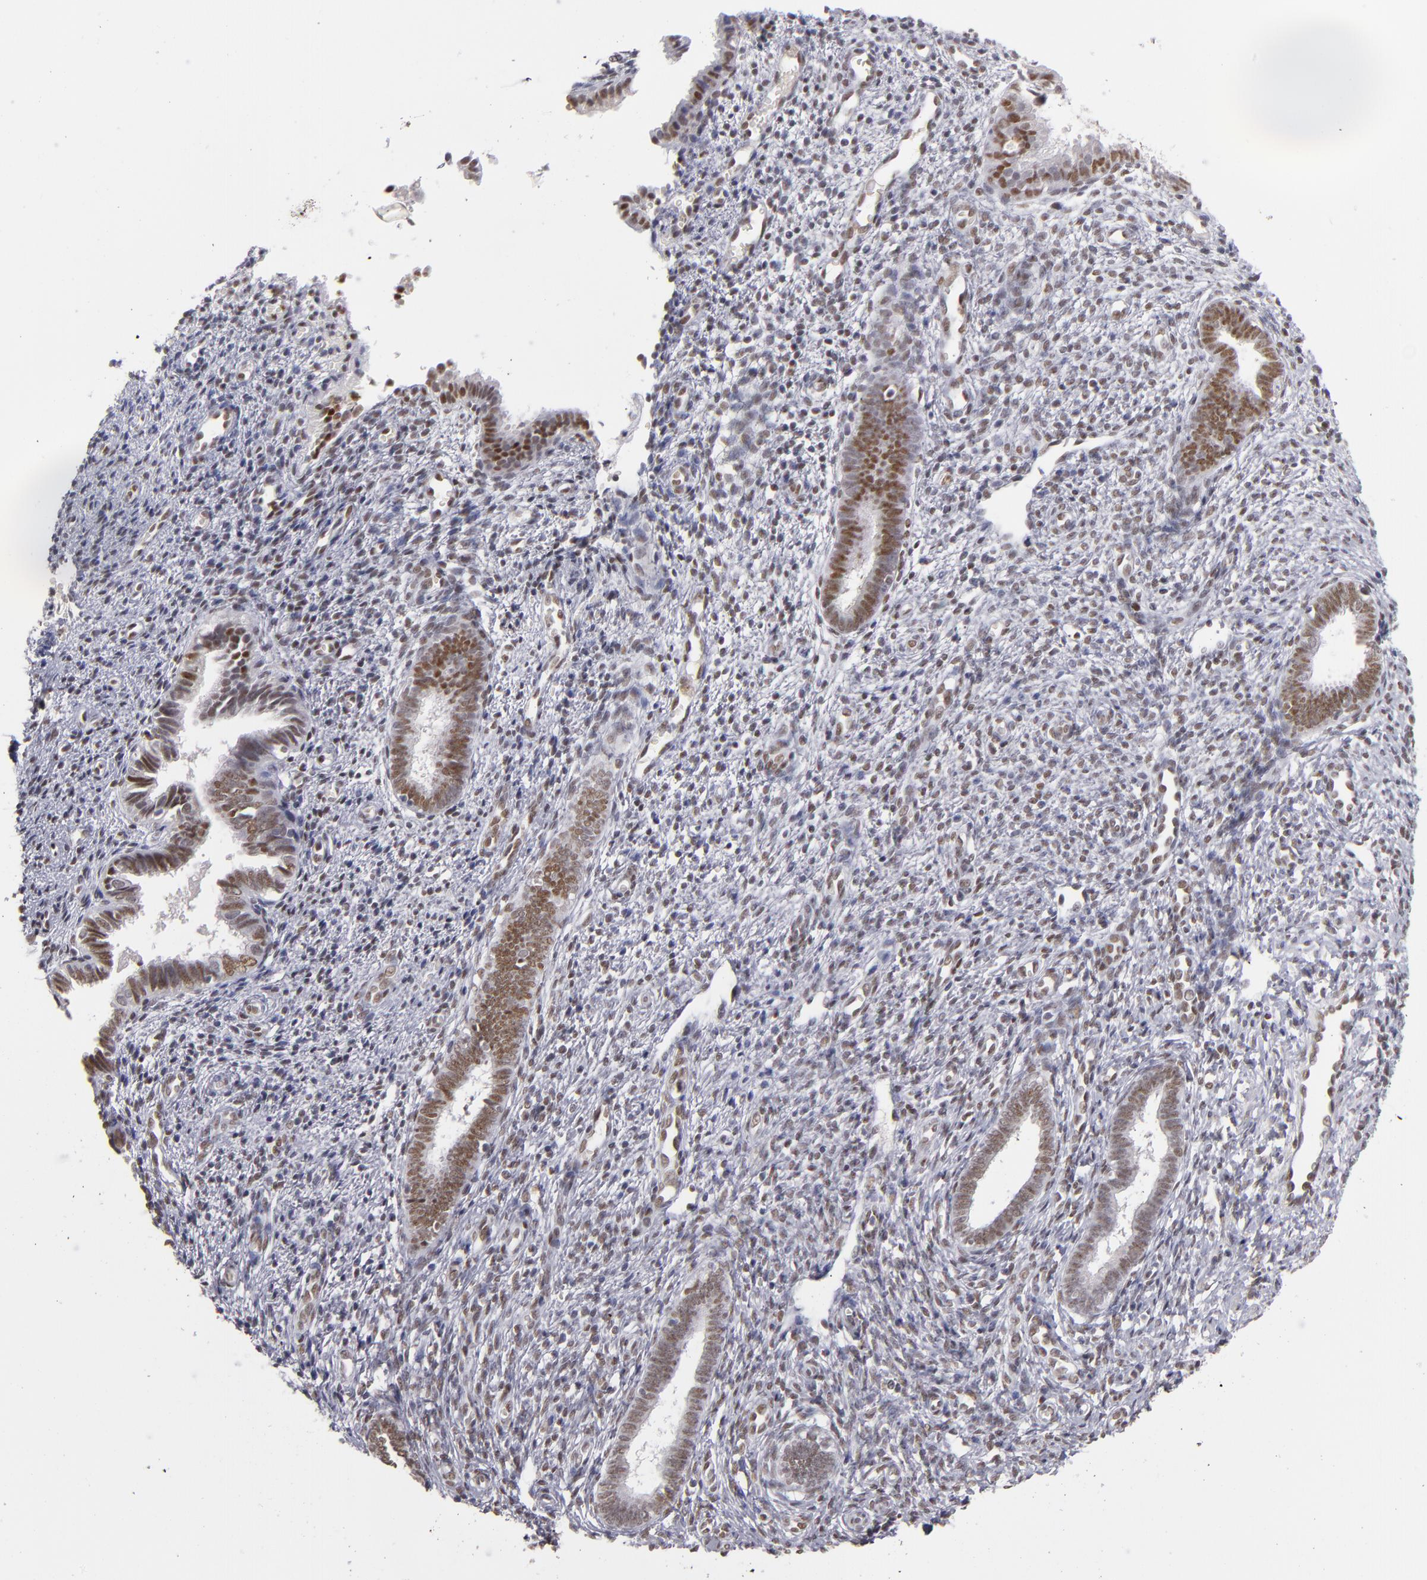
{"staining": {"intensity": "weak", "quantity": "25%-75%", "location": "nuclear"}, "tissue": "endometrium", "cell_type": "Cells in endometrial stroma", "image_type": "normal", "snomed": [{"axis": "morphology", "description": "Normal tissue, NOS"}, {"axis": "topography", "description": "Endometrium"}], "caption": "DAB immunohistochemical staining of normal endometrium exhibits weak nuclear protein staining in about 25%-75% of cells in endometrial stroma. The protein is shown in brown color, while the nuclei are stained blue.", "gene": "TFAP4", "patient": {"sex": "female", "age": 27}}